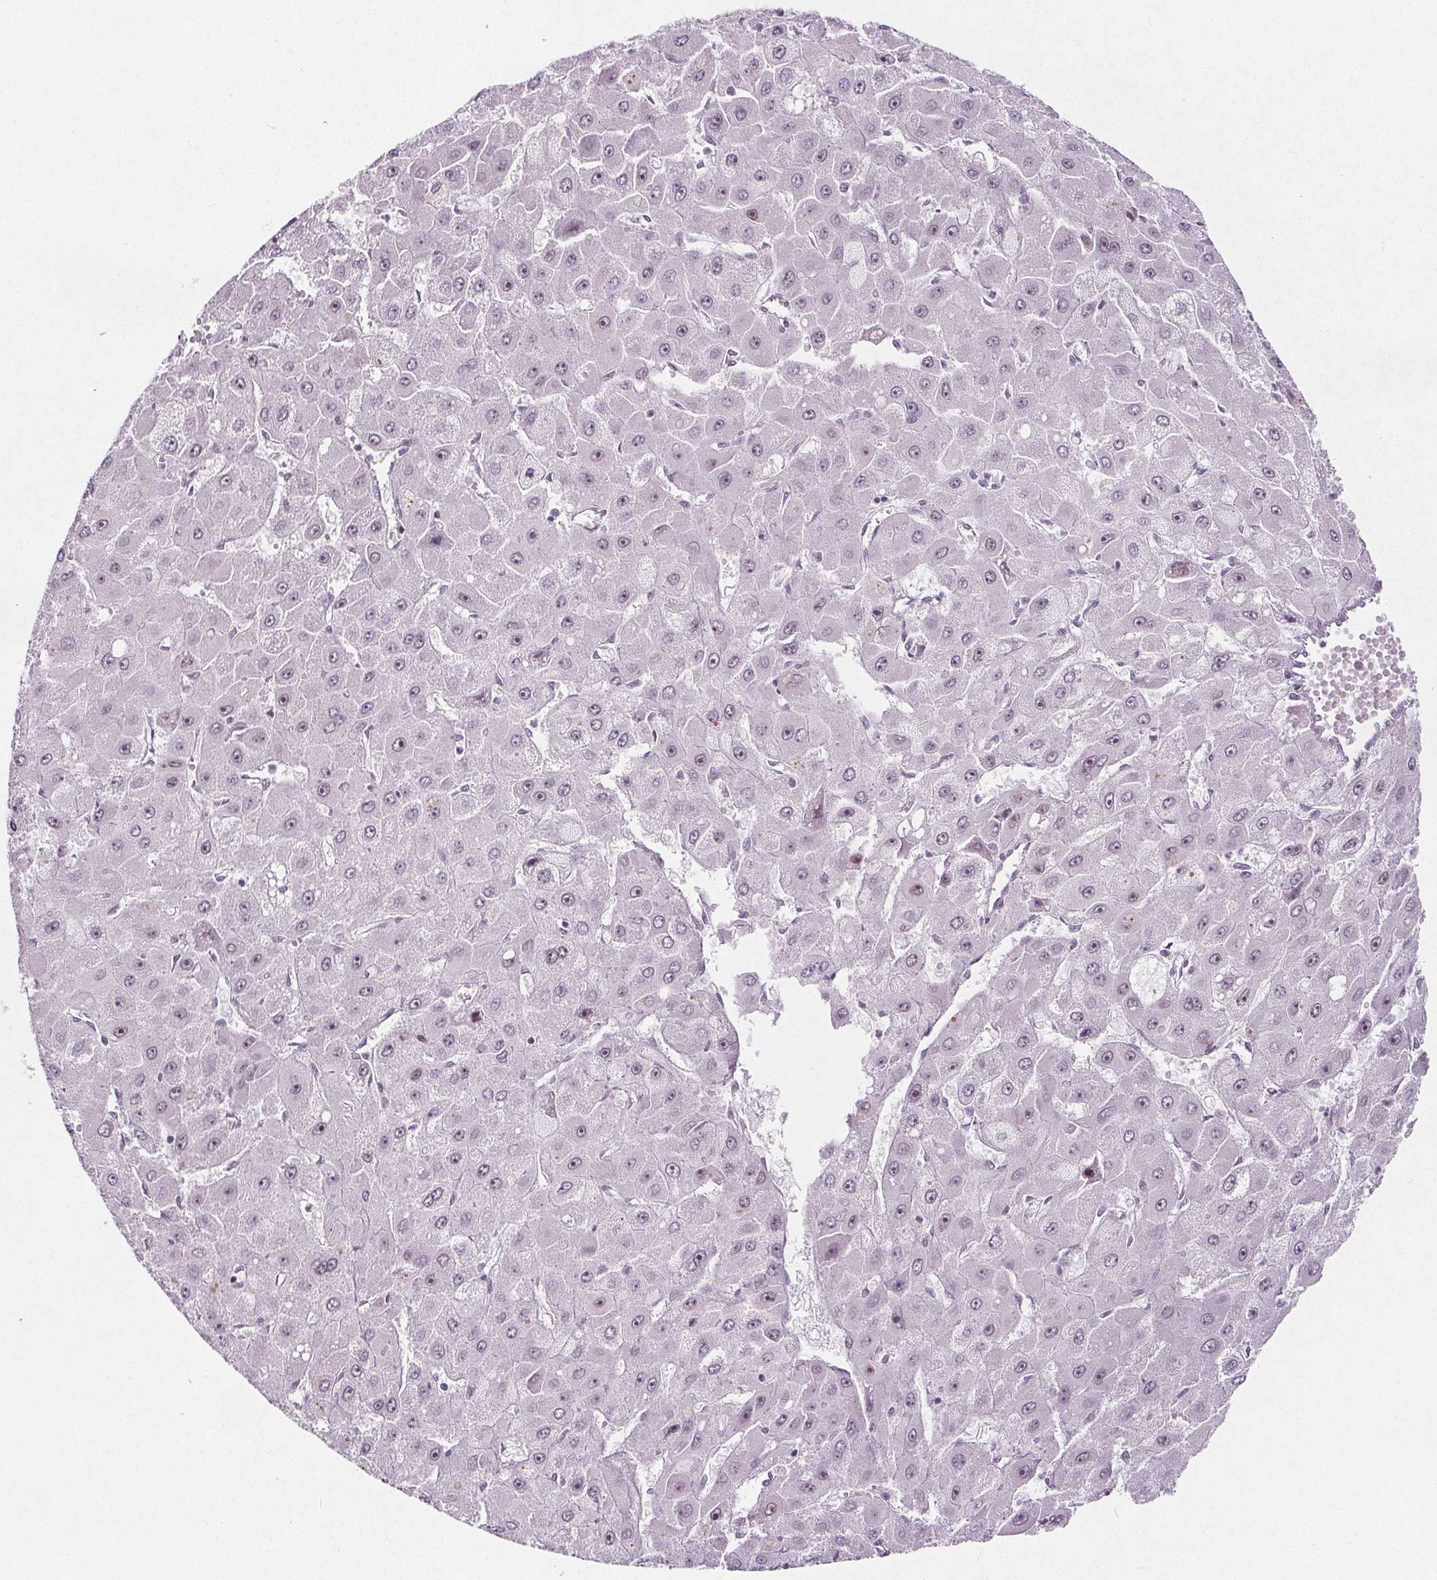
{"staining": {"intensity": "weak", "quantity": "<25%", "location": "nuclear"}, "tissue": "liver cancer", "cell_type": "Tumor cells", "image_type": "cancer", "snomed": [{"axis": "morphology", "description": "Carcinoma, Hepatocellular, NOS"}, {"axis": "topography", "description": "Liver"}], "caption": "This is an IHC image of human liver cancer. There is no staining in tumor cells.", "gene": "TAF6L", "patient": {"sex": "female", "age": 25}}